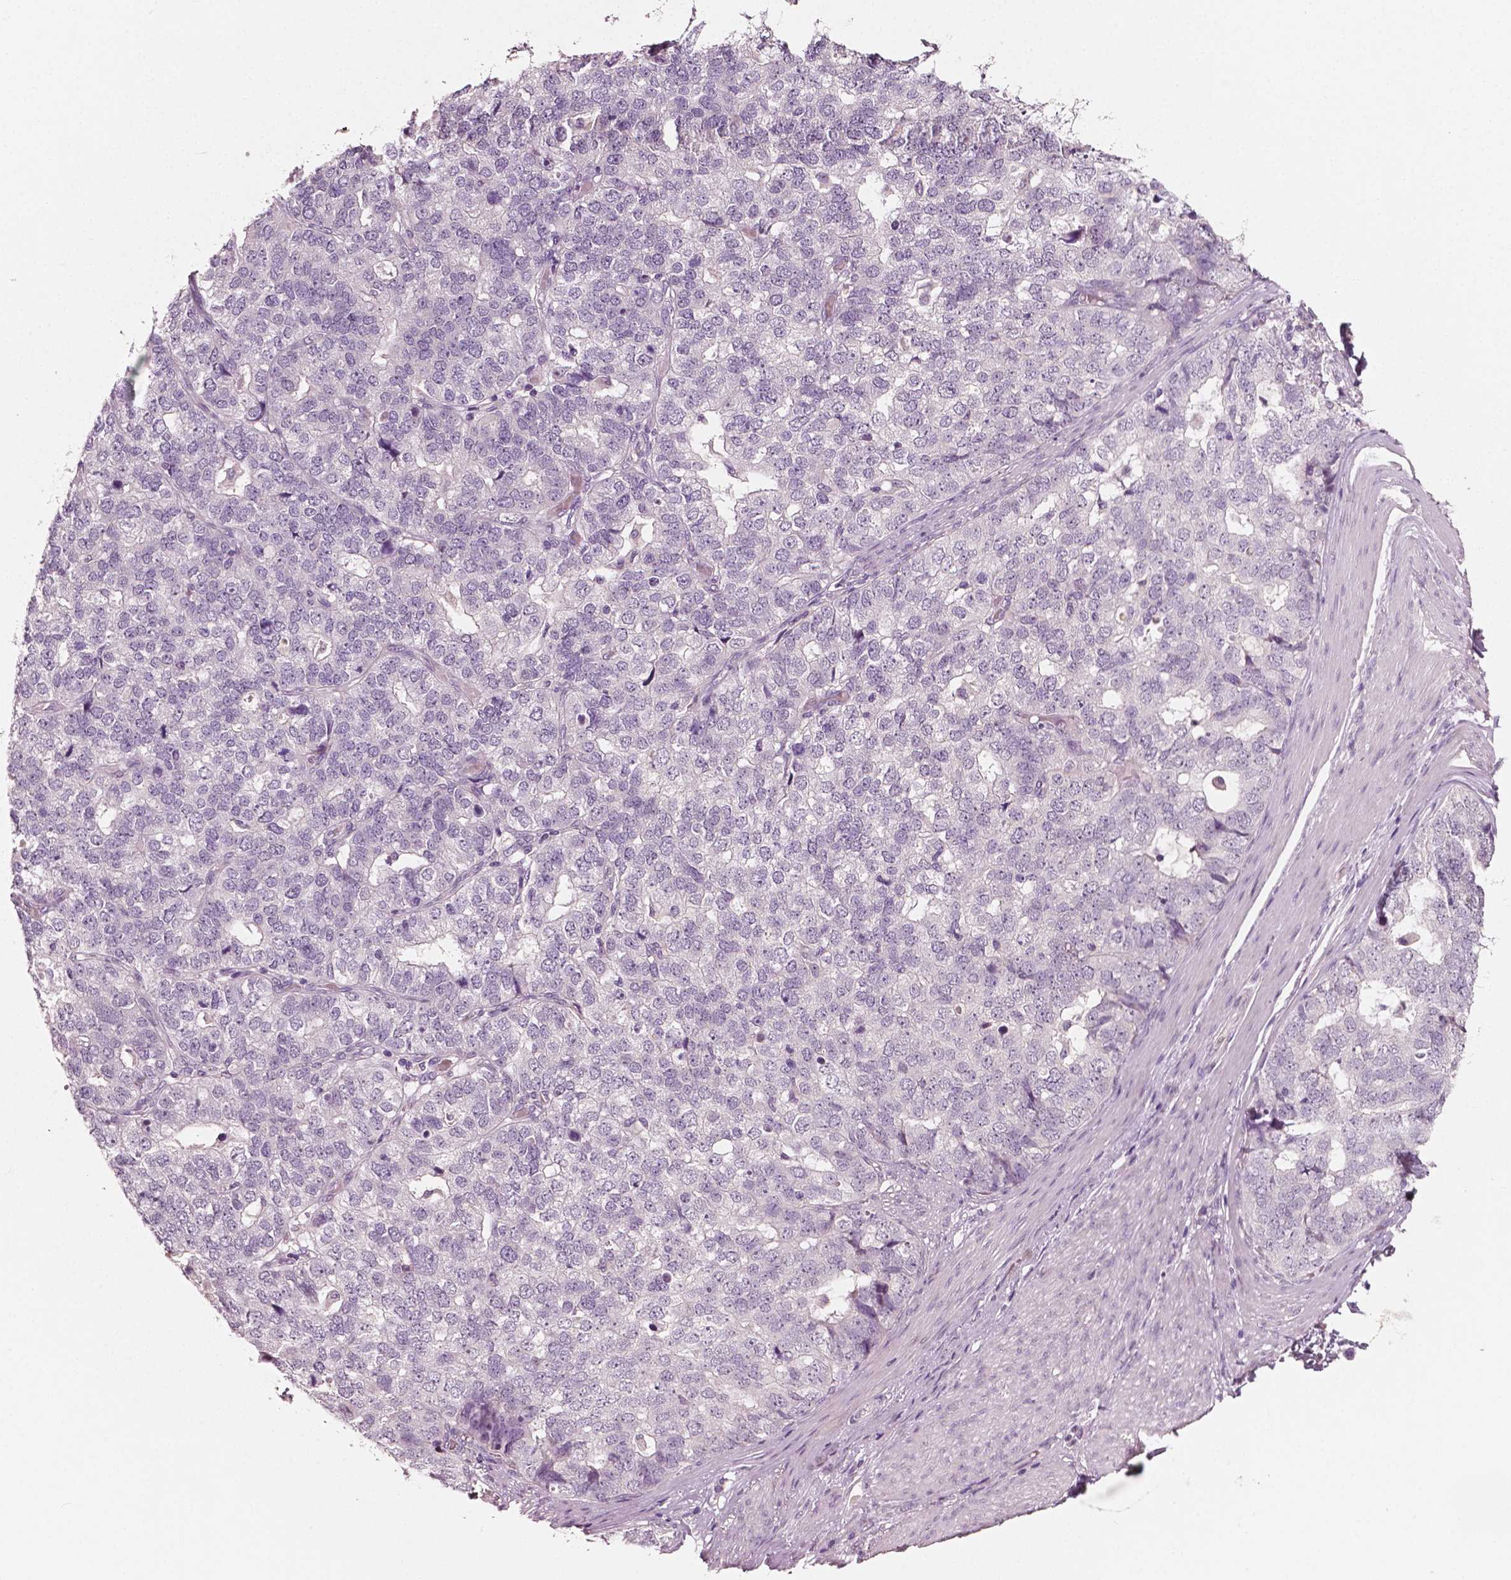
{"staining": {"intensity": "negative", "quantity": "none", "location": "none"}, "tissue": "stomach cancer", "cell_type": "Tumor cells", "image_type": "cancer", "snomed": [{"axis": "morphology", "description": "Adenocarcinoma, NOS"}, {"axis": "topography", "description": "Stomach"}], "caption": "Tumor cells are negative for brown protein staining in adenocarcinoma (stomach). (DAB (3,3'-diaminobenzidine) IHC with hematoxylin counter stain).", "gene": "PLA2R1", "patient": {"sex": "male", "age": 69}}